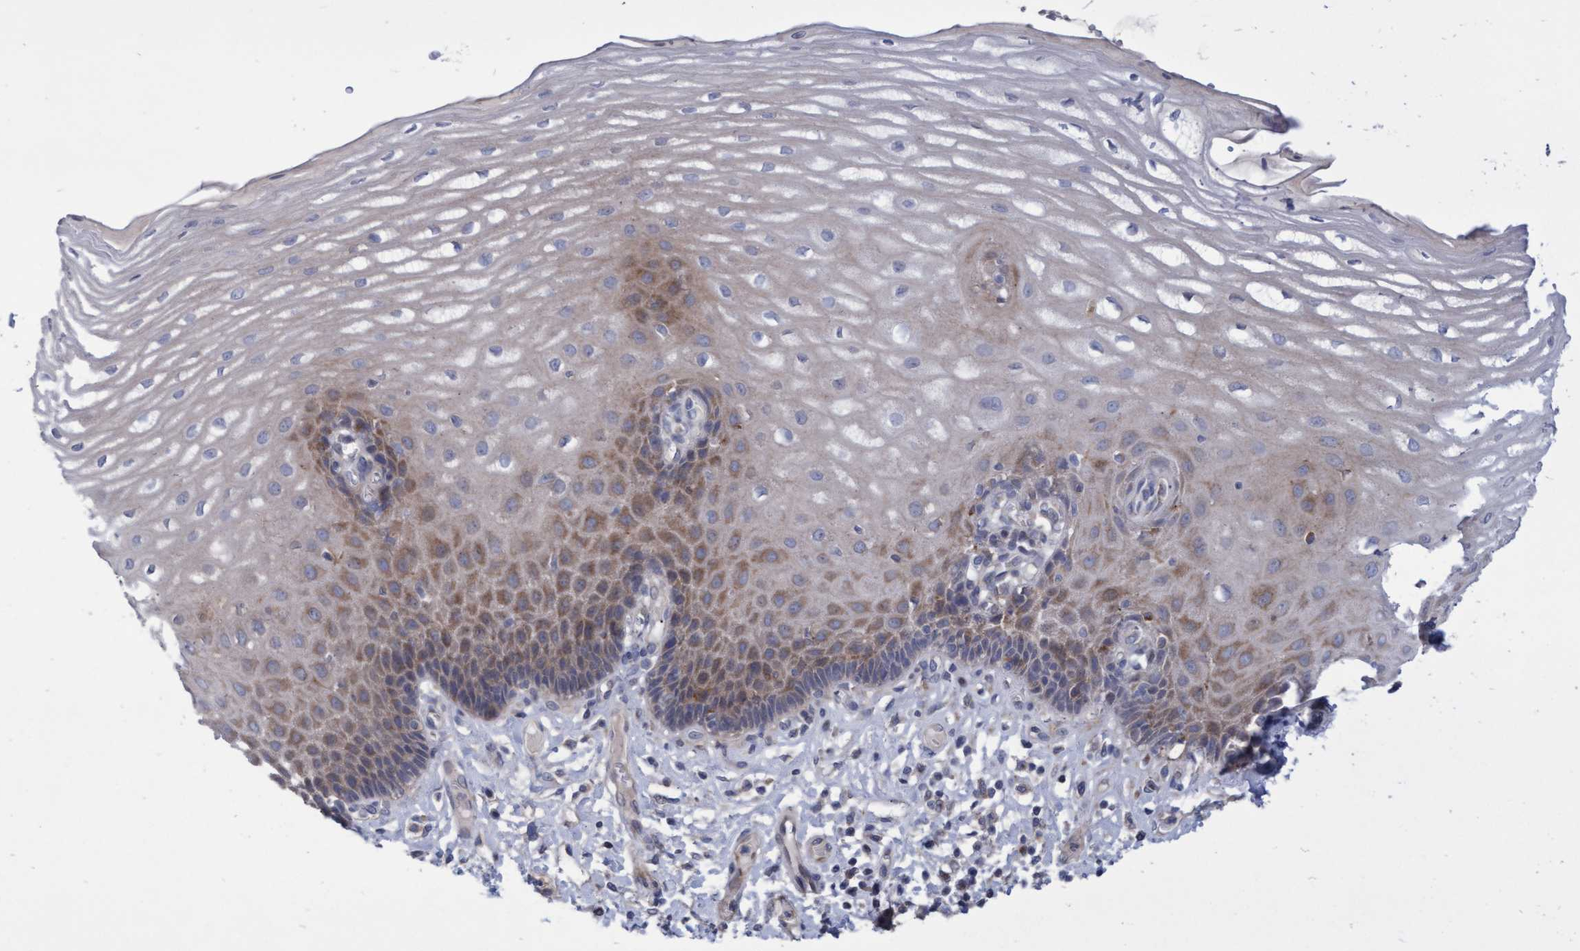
{"staining": {"intensity": "moderate", "quantity": ">75%", "location": "cytoplasmic/membranous"}, "tissue": "esophagus", "cell_type": "Squamous epithelial cells", "image_type": "normal", "snomed": [{"axis": "morphology", "description": "Normal tissue, NOS"}, {"axis": "topography", "description": "Esophagus"}], "caption": "The micrograph shows immunohistochemical staining of benign esophagus. There is moderate cytoplasmic/membranous staining is identified in about >75% of squamous epithelial cells. The protein is stained brown, and the nuclei are stained in blue (DAB IHC with brightfield microscopy, high magnification).", "gene": "ABCF2", "patient": {"sex": "male", "age": 54}}